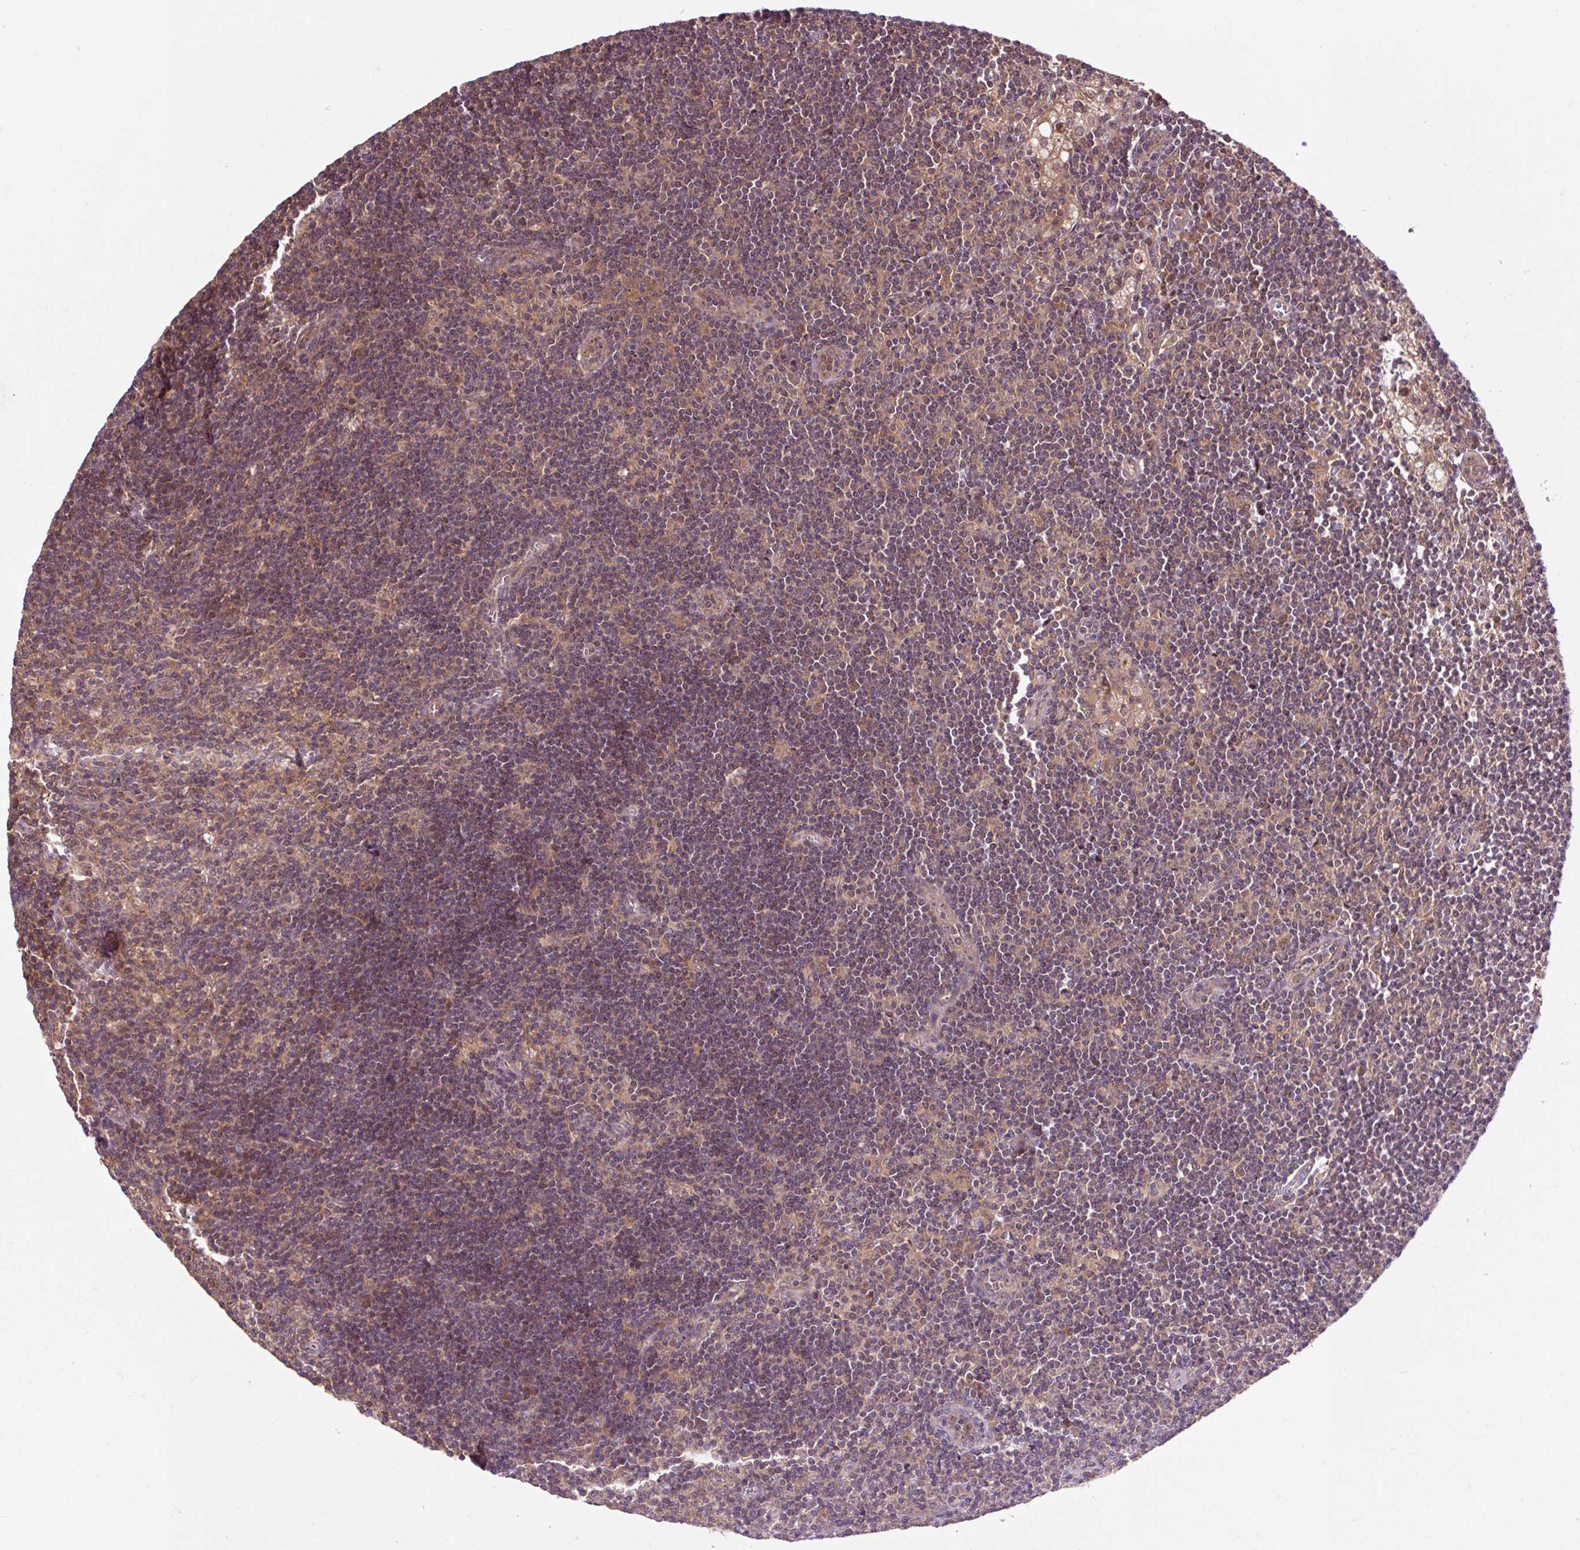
{"staining": {"intensity": "moderate", "quantity": "25%-75%", "location": "cytoplasmic/membranous"}, "tissue": "lymph node", "cell_type": "Germinal center cells", "image_type": "normal", "snomed": [{"axis": "morphology", "description": "Normal tissue, NOS"}, {"axis": "topography", "description": "Lymph node"}], "caption": "Immunohistochemical staining of unremarkable human lymph node reveals 25%-75% levels of moderate cytoplasmic/membranous protein staining in approximately 25%-75% of germinal center cells.", "gene": "MMS19", "patient": {"sex": "male", "age": 24}}